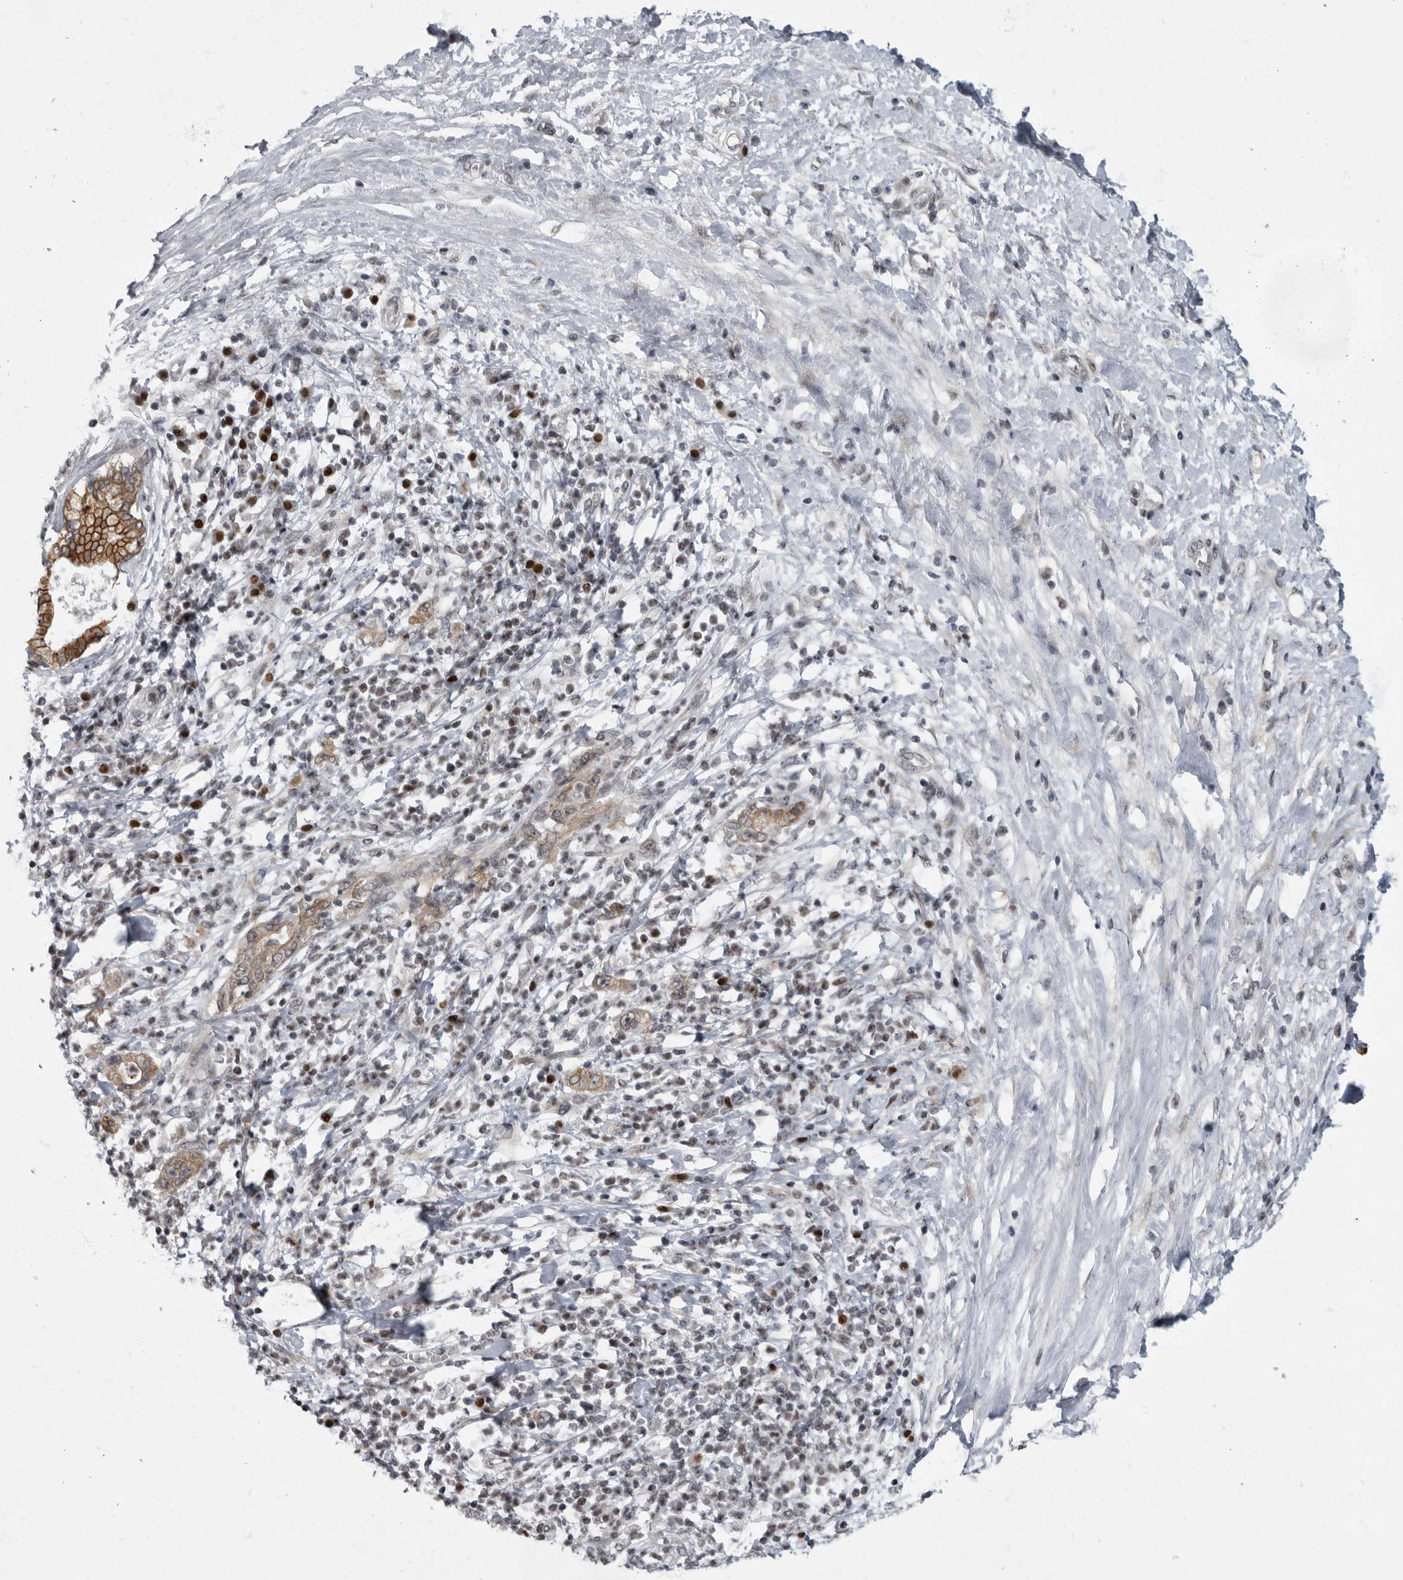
{"staining": {"intensity": "moderate", "quantity": ">75%", "location": "cytoplasmic/membranous"}, "tissue": "pancreatic cancer", "cell_type": "Tumor cells", "image_type": "cancer", "snomed": [{"axis": "morphology", "description": "Adenocarcinoma, NOS"}, {"axis": "topography", "description": "Pancreas"}], "caption": "Protein expression analysis of human pancreatic cancer (adenocarcinoma) reveals moderate cytoplasmic/membranous staining in approximately >75% of tumor cells.", "gene": "EVI5", "patient": {"sex": "female", "age": 73}}